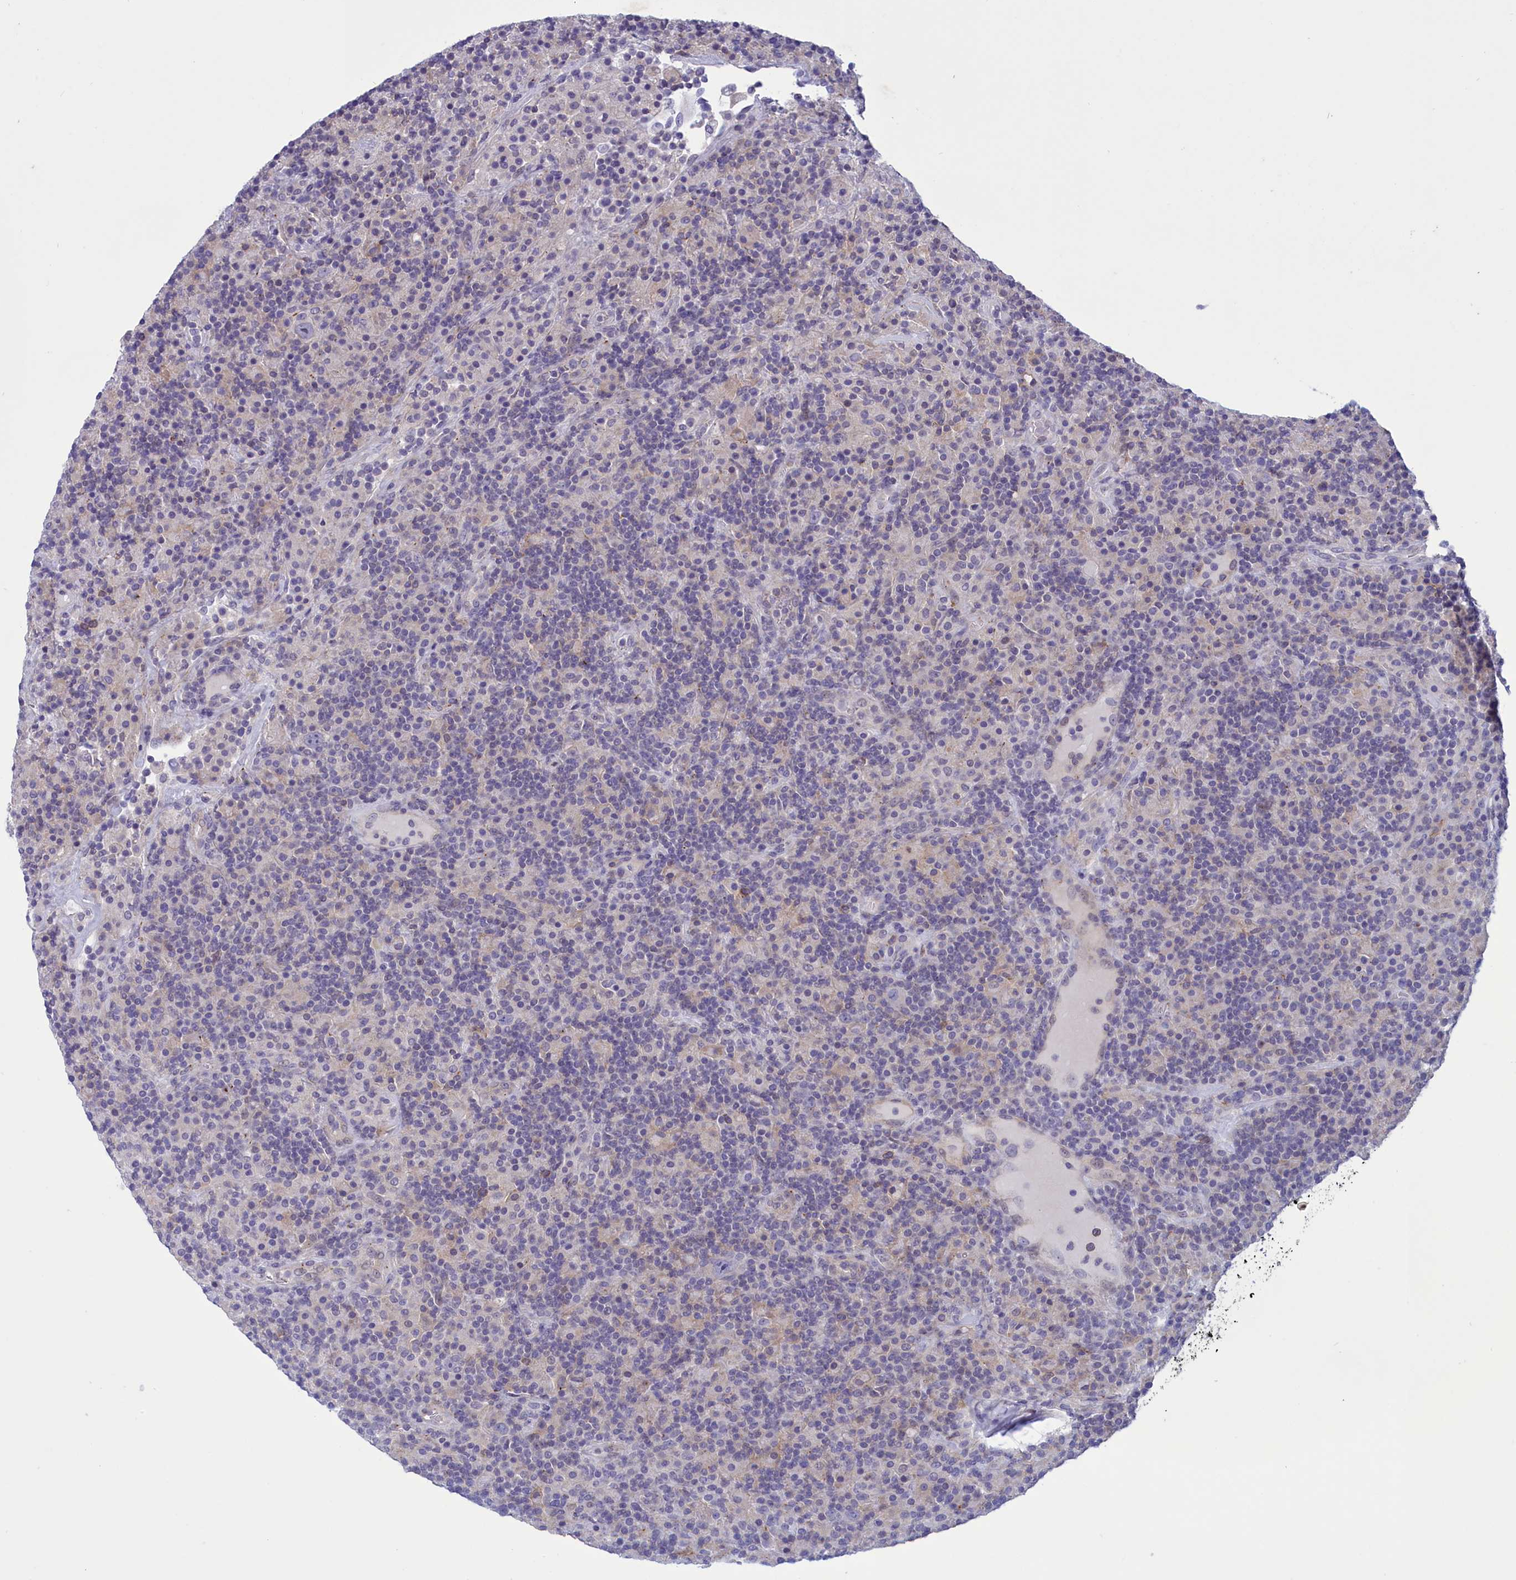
{"staining": {"intensity": "negative", "quantity": "none", "location": "none"}, "tissue": "lymphoma", "cell_type": "Tumor cells", "image_type": "cancer", "snomed": [{"axis": "morphology", "description": "Hodgkin's disease, NOS"}, {"axis": "topography", "description": "Lymph node"}], "caption": "The histopathology image displays no staining of tumor cells in Hodgkin's disease.", "gene": "CORO2A", "patient": {"sex": "male", "age": 70}}